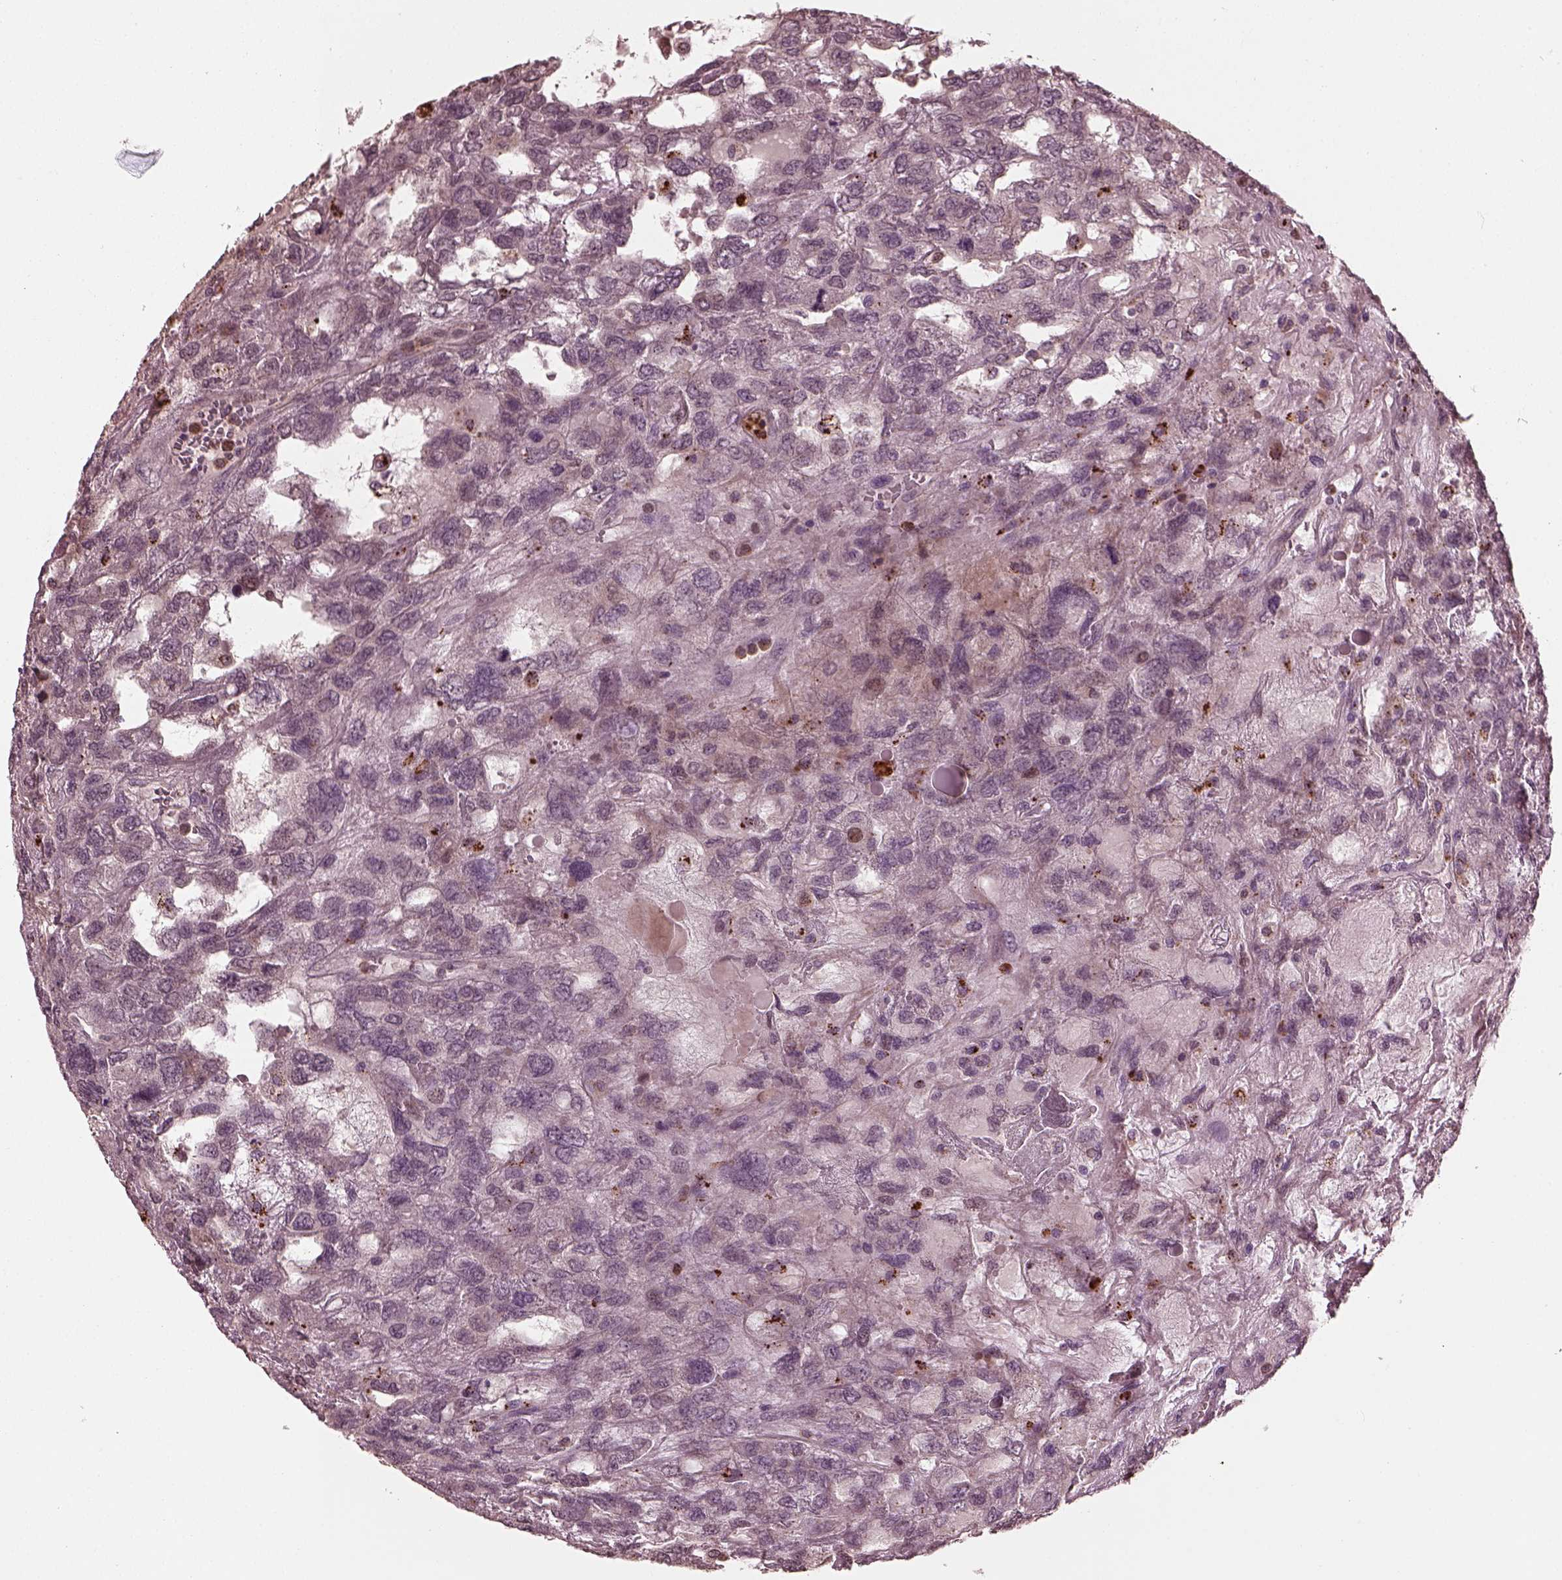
{"staining": {"intensity": "negative", "quantity": "none", "location": "none"}, "tissue": "testis cancer", "cell_type": "Tumor cells", "image_type": "cancer", "snomed": [{"axis": "morphology", "description": "Seminoma, NOS"}, {"axis": "topography", "description": "Testis"}], "caption": "Immunohistochemistry (IHC) micrograph of neoplastic tissue: testis cancer (seminoma) stained with DAB displays no significant protein positivity in tumor cells.", "gene": "RUFY3", "patient": {"sex": "male", "age": 52}}